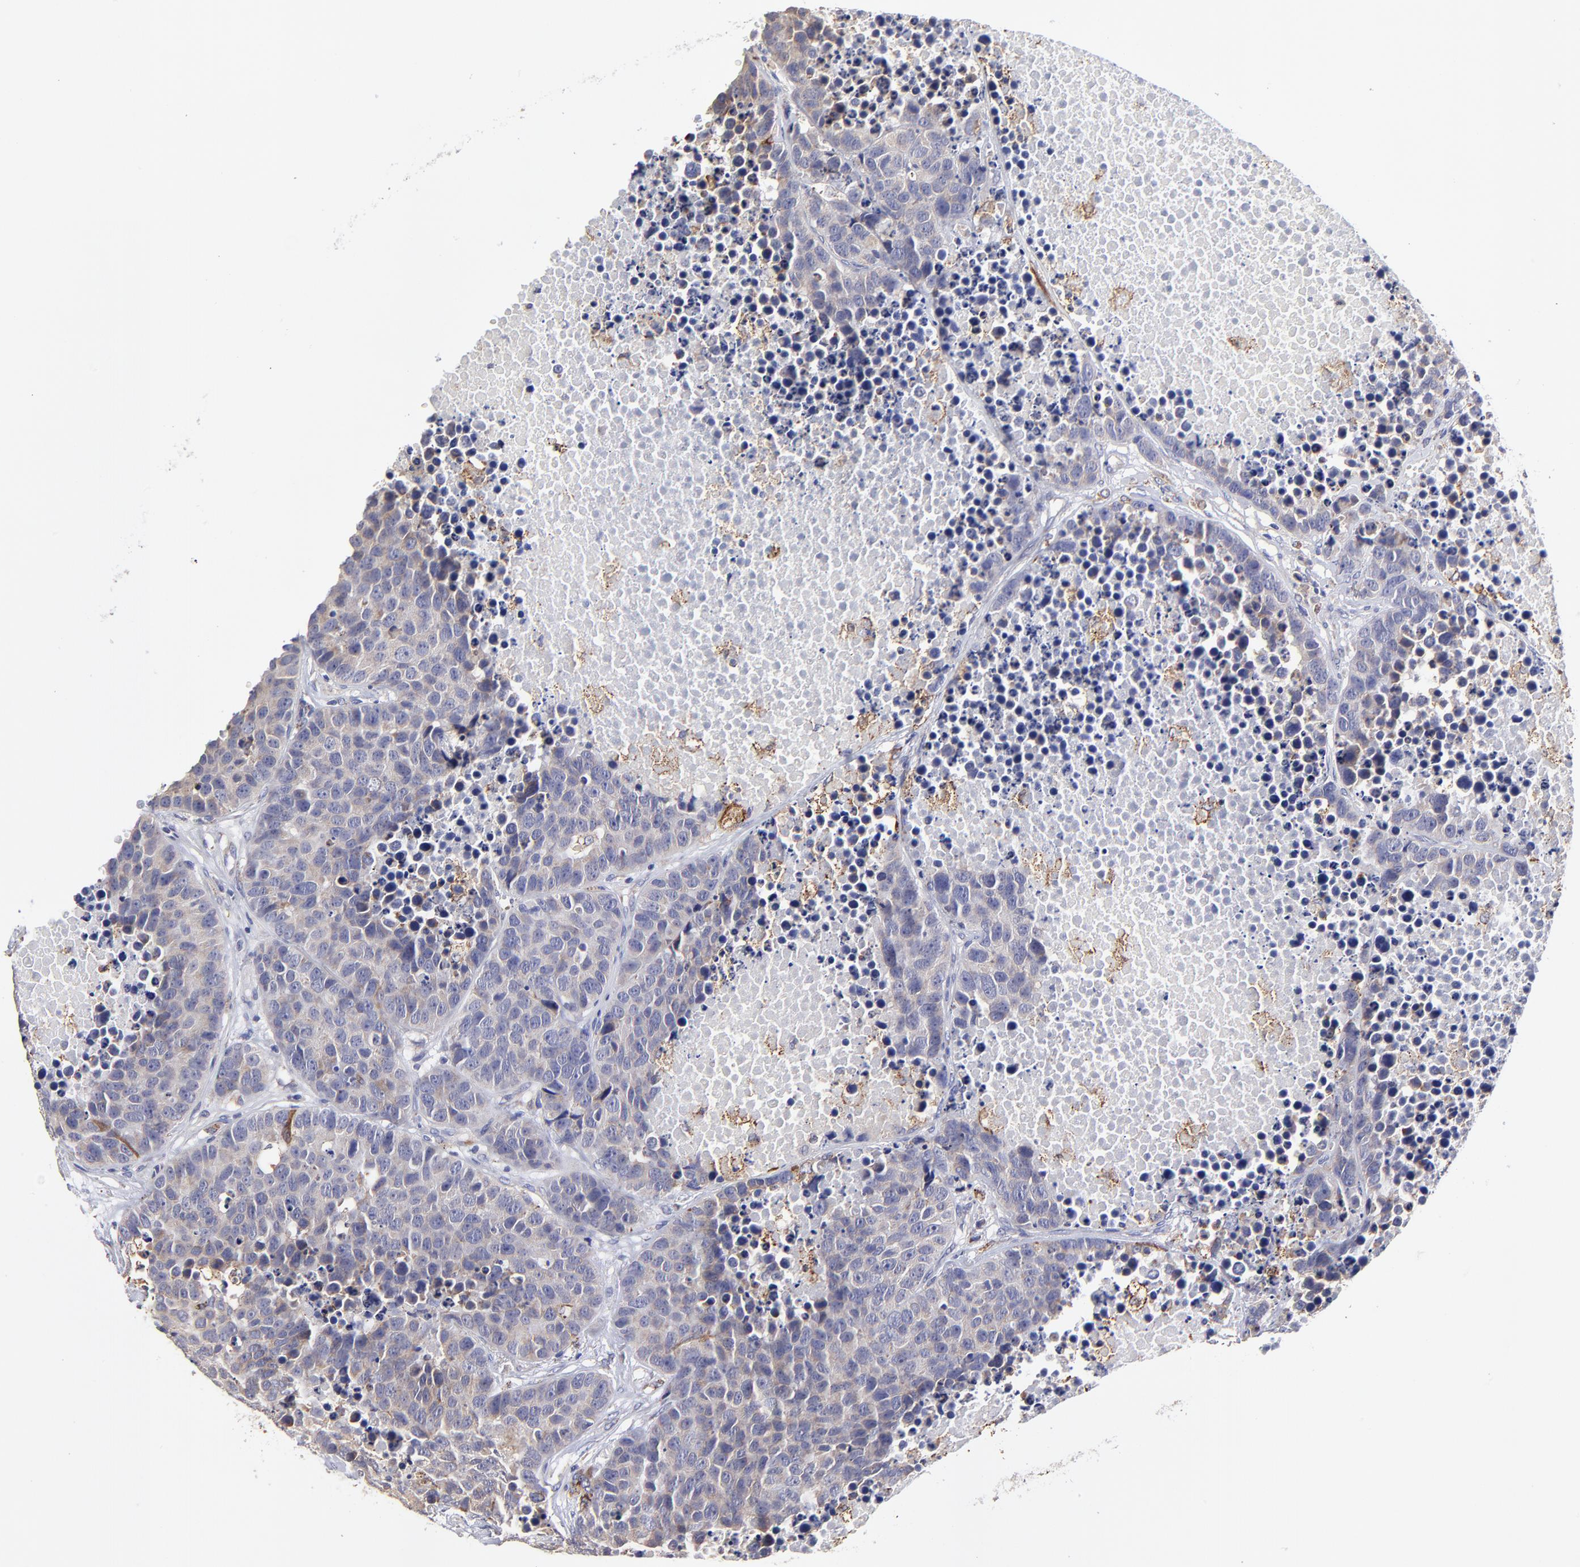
{"staining": {"intensity": "weak", "quantity": "<25%", "location": "cytoplasmic/membranous"}, "tissue": "carcinoid", "cell_type": "Tumor cells", "image_type": "cancer", "snomed": [{"axis": "morphology", "description": "Carcinoid, malignant, NOS"}, {"axis": "topography", "description": "Lung"}], "caption": "DAB (3,3'-diaminobenzidine) immunohistochemical staining of carcinoid (malignant) shows no significant positivity in tumor cells.", "gene": "GCSAM", "patient": {"sex": "male", "age": 60}}